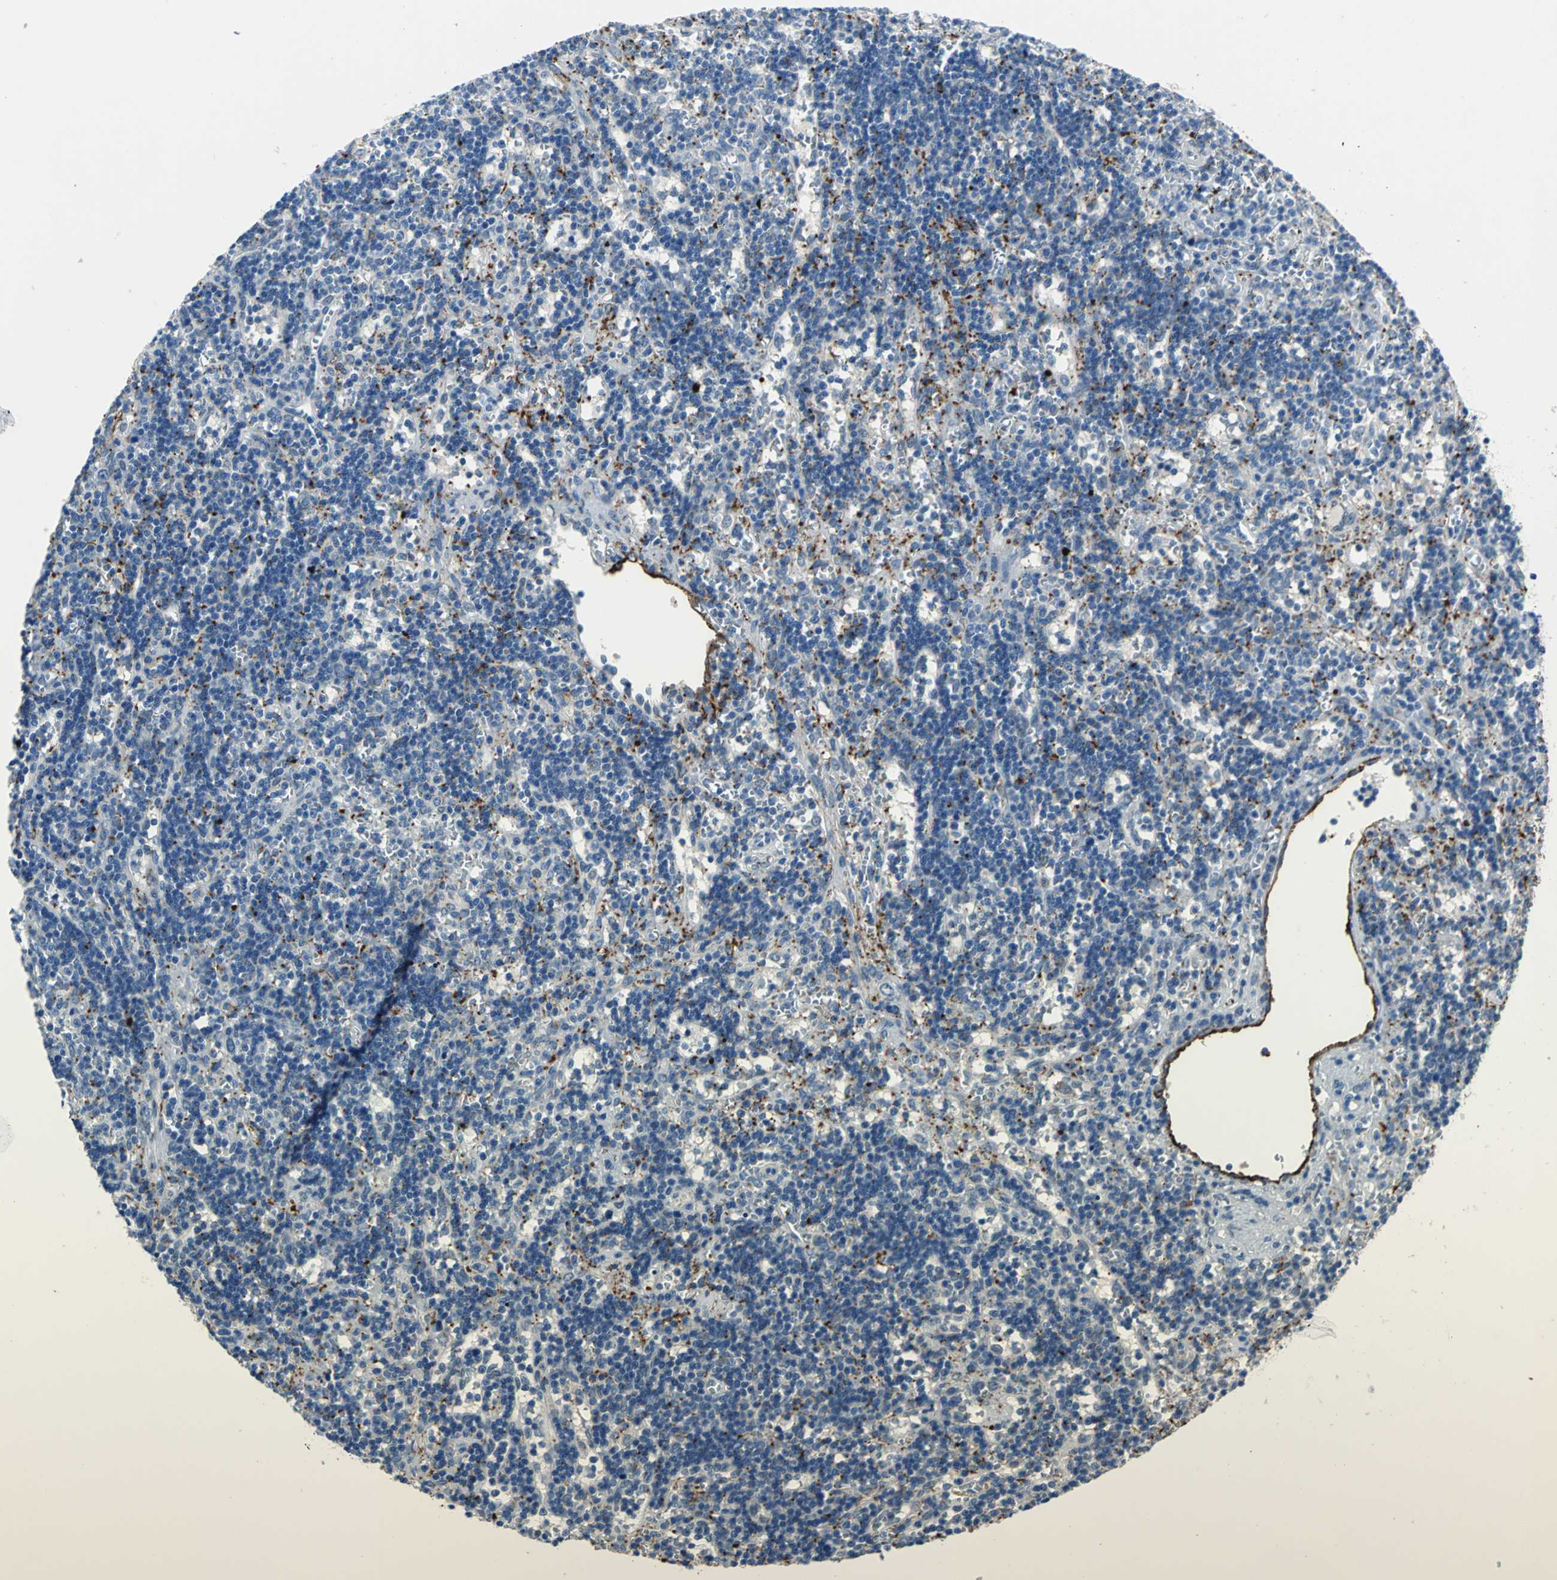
{"staining": {"intensity": "negative", "quantity": "none", "location": "none"}, "tissue": "lymphoma", "cell_type": "Tumor cells", "image_type": "cancer", "snomed": [{"axis": "morphology", "description": "Malignant lymphoma, non-Hodgkin's type, Low grade"}, {"axis": "topography", "description": "Spleen"}], "caption": "A high-resolution image shows immunohistochemistry (IHC) staining of lymphoma, which demonstrates no significant staining in tumor cells. (DAB immunohistochemistry (IHC), high magnification).", "gene": "SELP", "patient": {"sex": "male", "age": 60}}